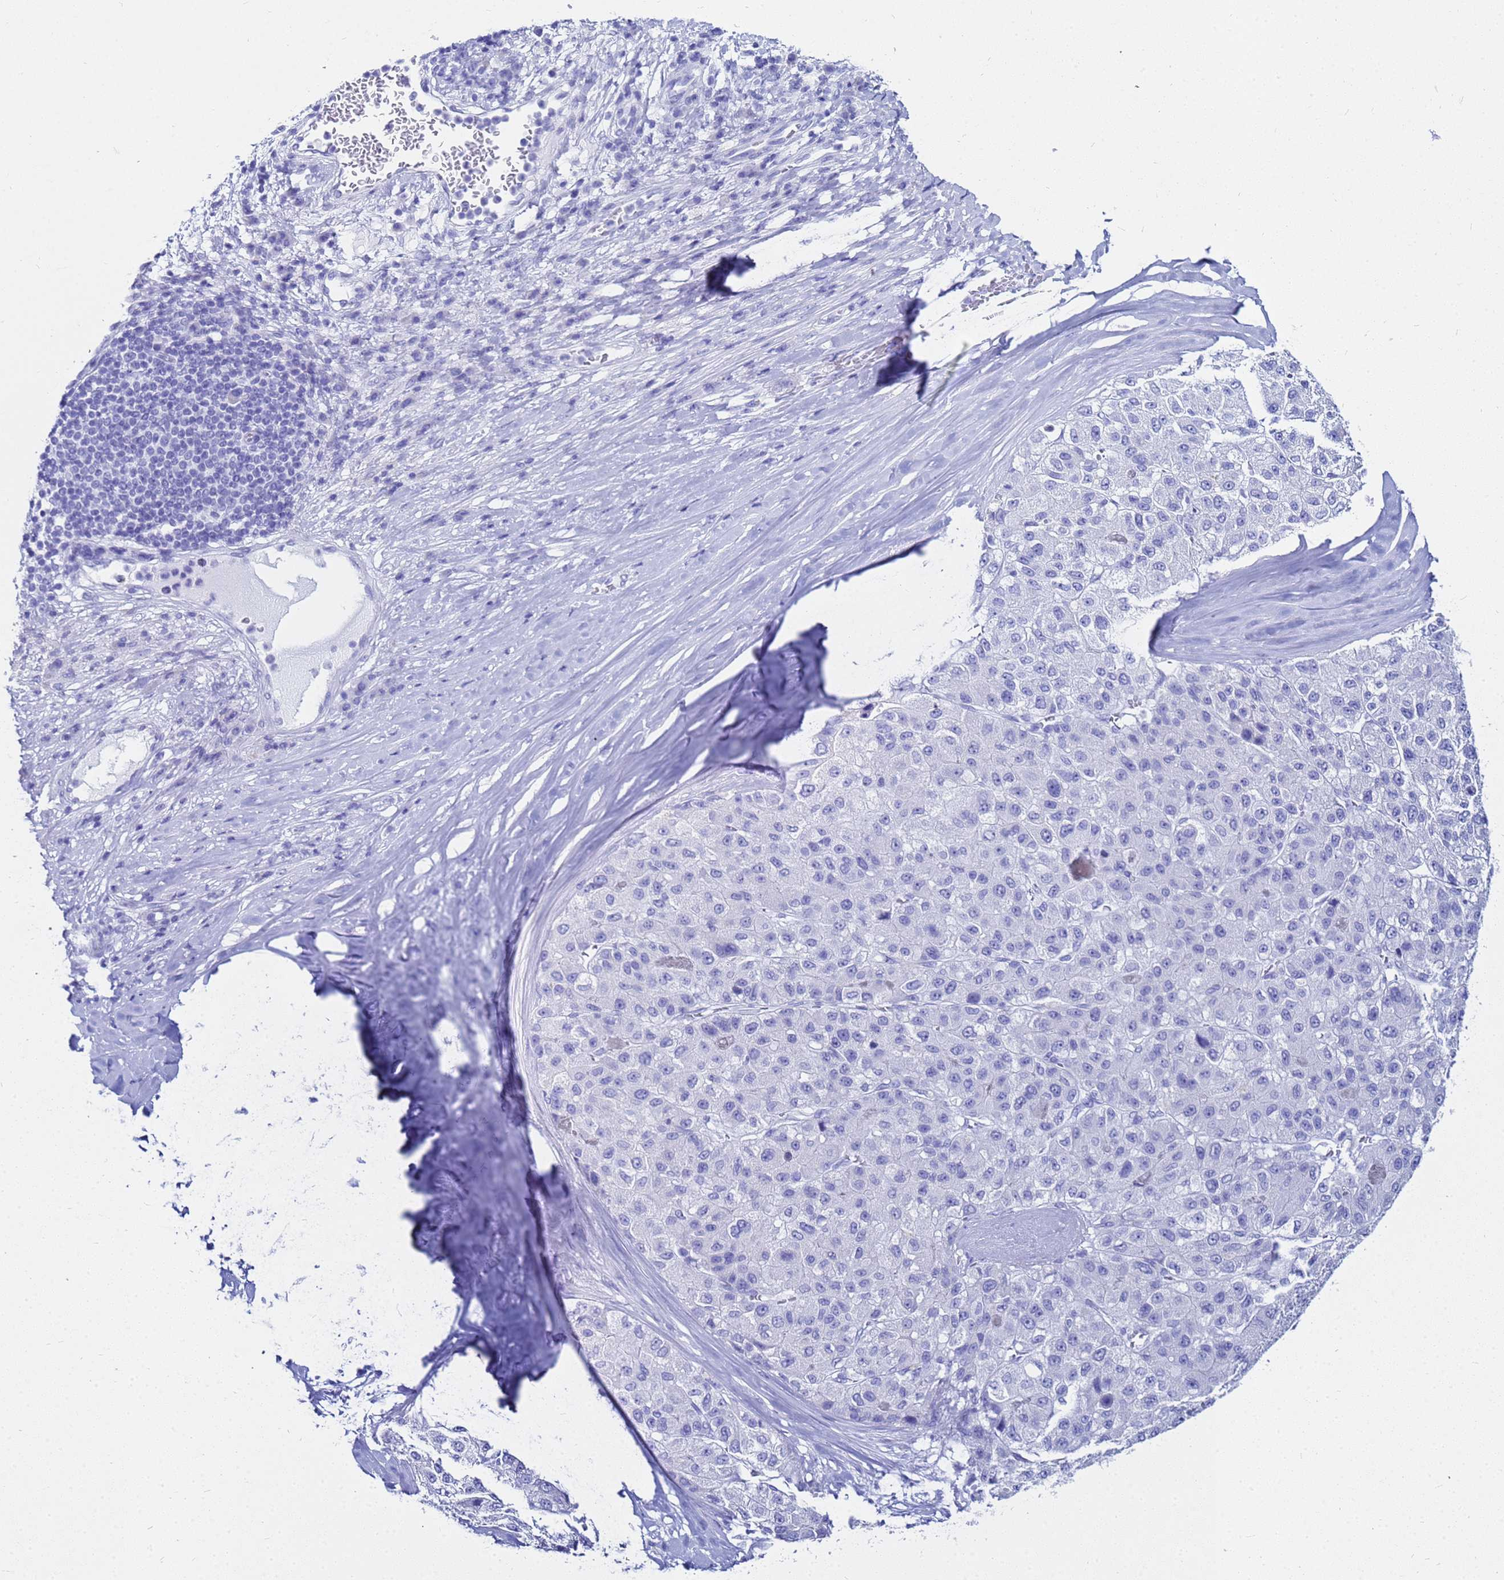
{"staining": {"intensity": "negative", "quantity": "none", "location": "none"}, "tissue": "liver cancer", "cell_type": "Tumor cells", "image_type": "cancer", "snomed": [{"axis": "morphology", "description": "Carcinoma, Hepatocellular, NOS"}, {"axis": "topography", "description": "Liver"}], "caption": "Liver cancer was stained to show a protein in brown. There is no significant expression in tumor cells. (Brightfield microscopy of DAB immunohistochemistry (IHC) at high magnification).", "gene": "CKB", "patient": {"sex": "male", "age": 80}}